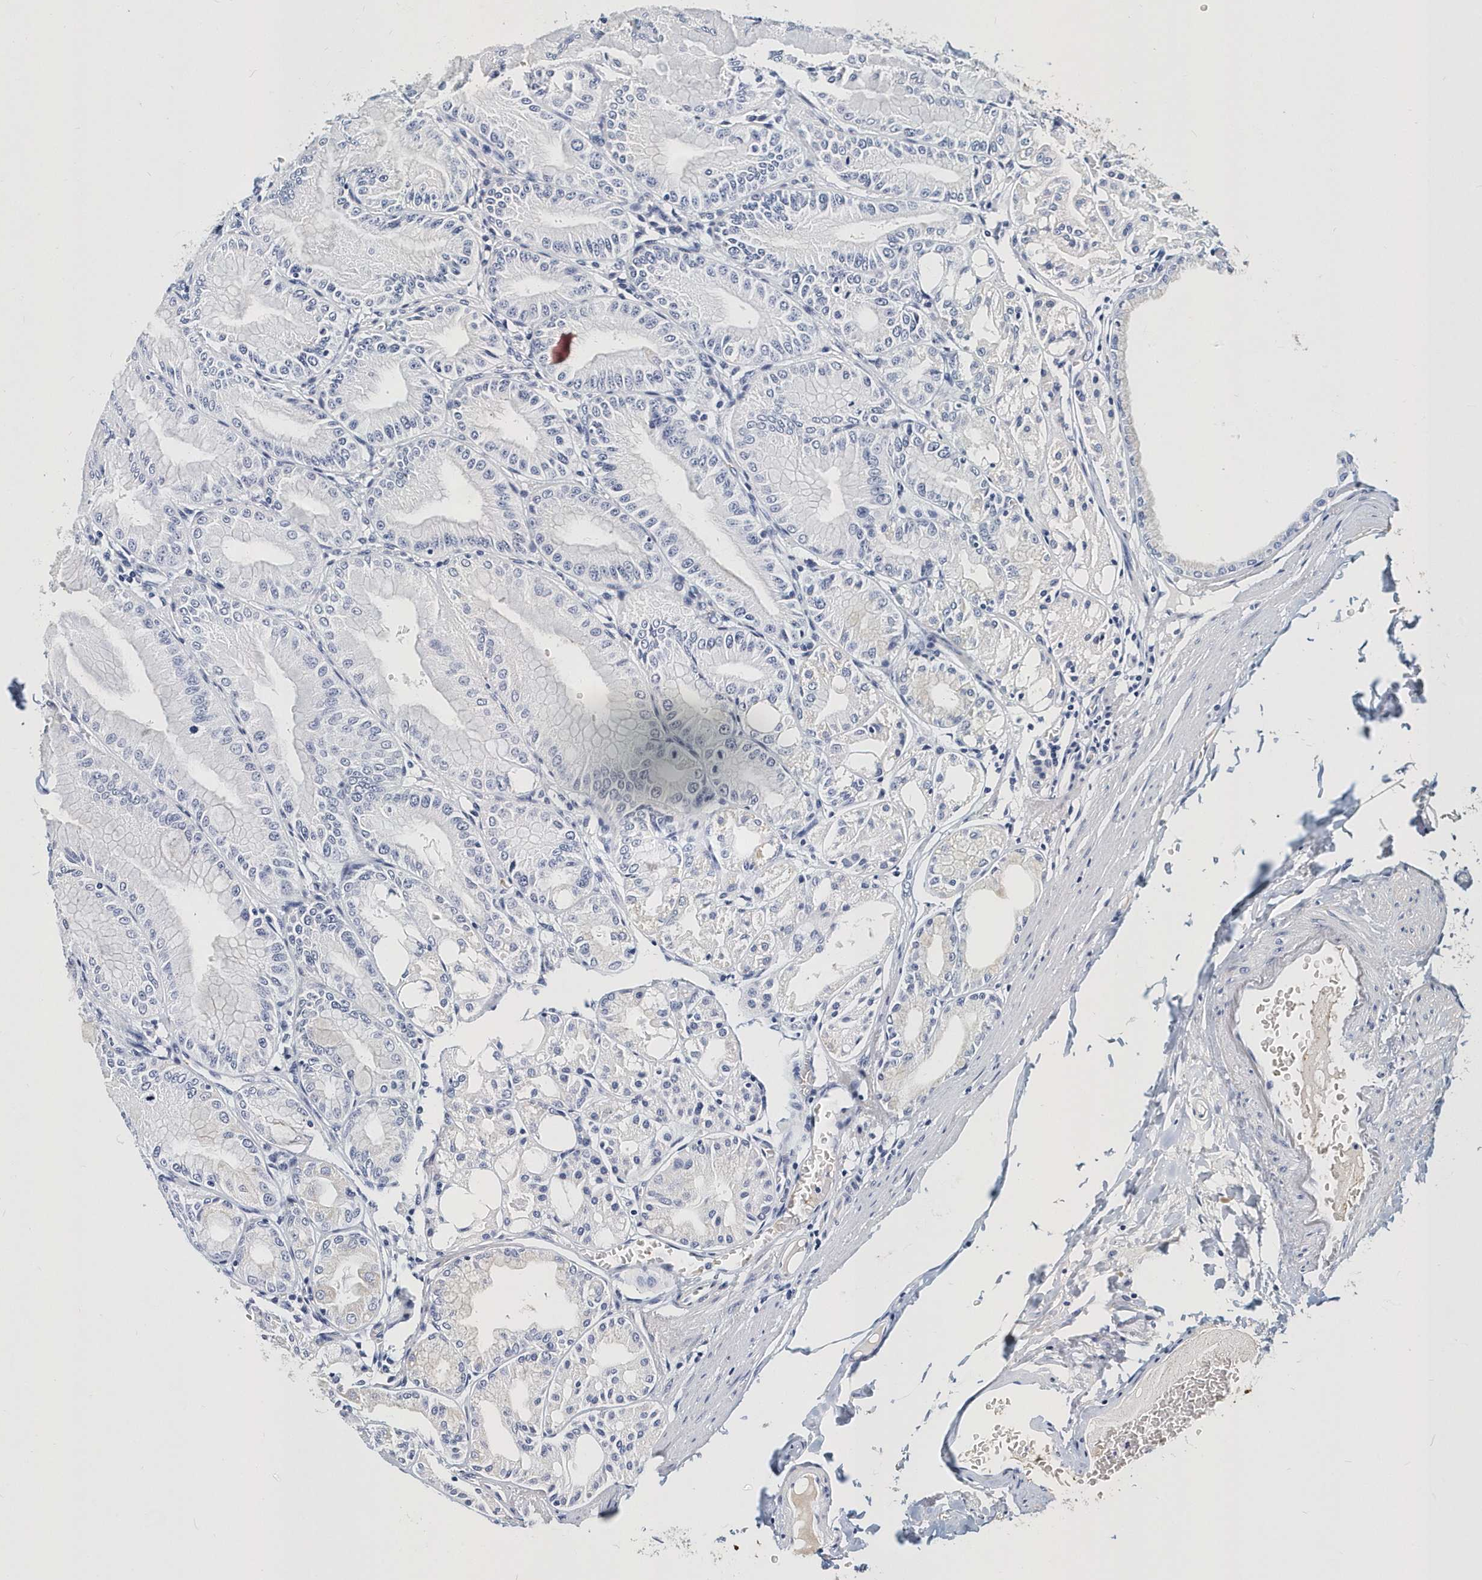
{"staining": {"intensity": "negative", "quantity": "none", "location": "none"}, "tissue": "stomach", "cell_type": "Glandular cells", "image_type": "normal", "snomed": [{"axis": "morphology", "description": "Normal tissue, NOS"}, {"axis": "topography", "description": "Stomach, lower"}], "caption": "IHC micrograph of normal human stomach stained for a protein (brown), which shows no expression in glandular cells. (Stains: DAB (3,3'-diaminobenzidine) immunohistochemistry with hematoxylin counter stain, Microscopy: brightfield microscopy at high magnification).", "gene": "ITGA2B", "patient": {"sex": "male", "age": 71}}